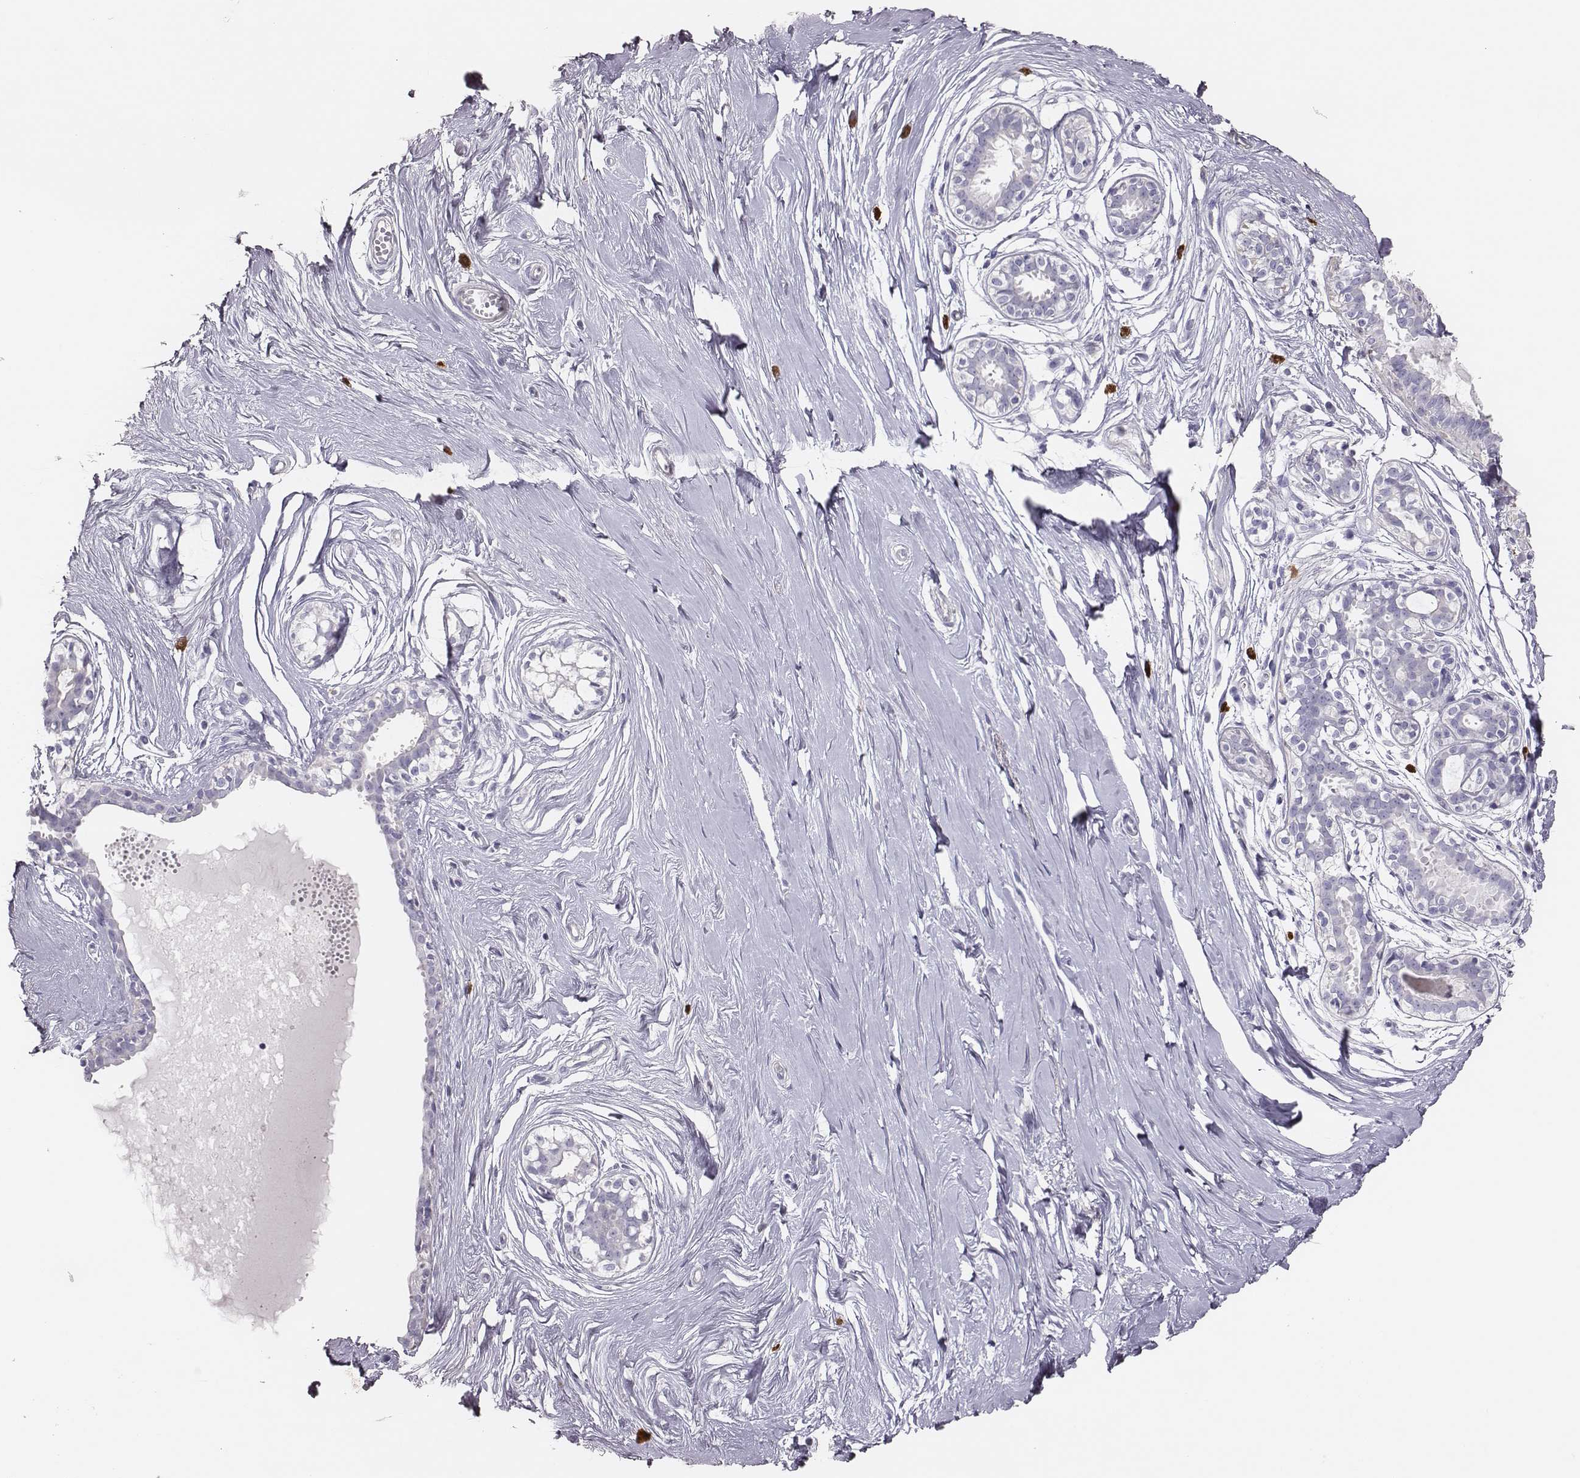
{"staining": {"intensity": "negative", "quantity": "none", "location": "none"}, "tissue": "breast", "cell_type": "Adipocytes", "image_type": "normal", "snomed": [{"axis": "morphology", "description": "Normal tissue, NOS"}, {"axis": "topography", "description": "Breast"}], "caption": "Immunohistochemical staining of benign human breast shows no significant positivity in adipocytes. (DAB (3,3'-diaminobenzidine) immunohistochemistry (IHC), high magnification).", "gene": "P2RY10", "patient": {"sex": "female", "age": 49}}